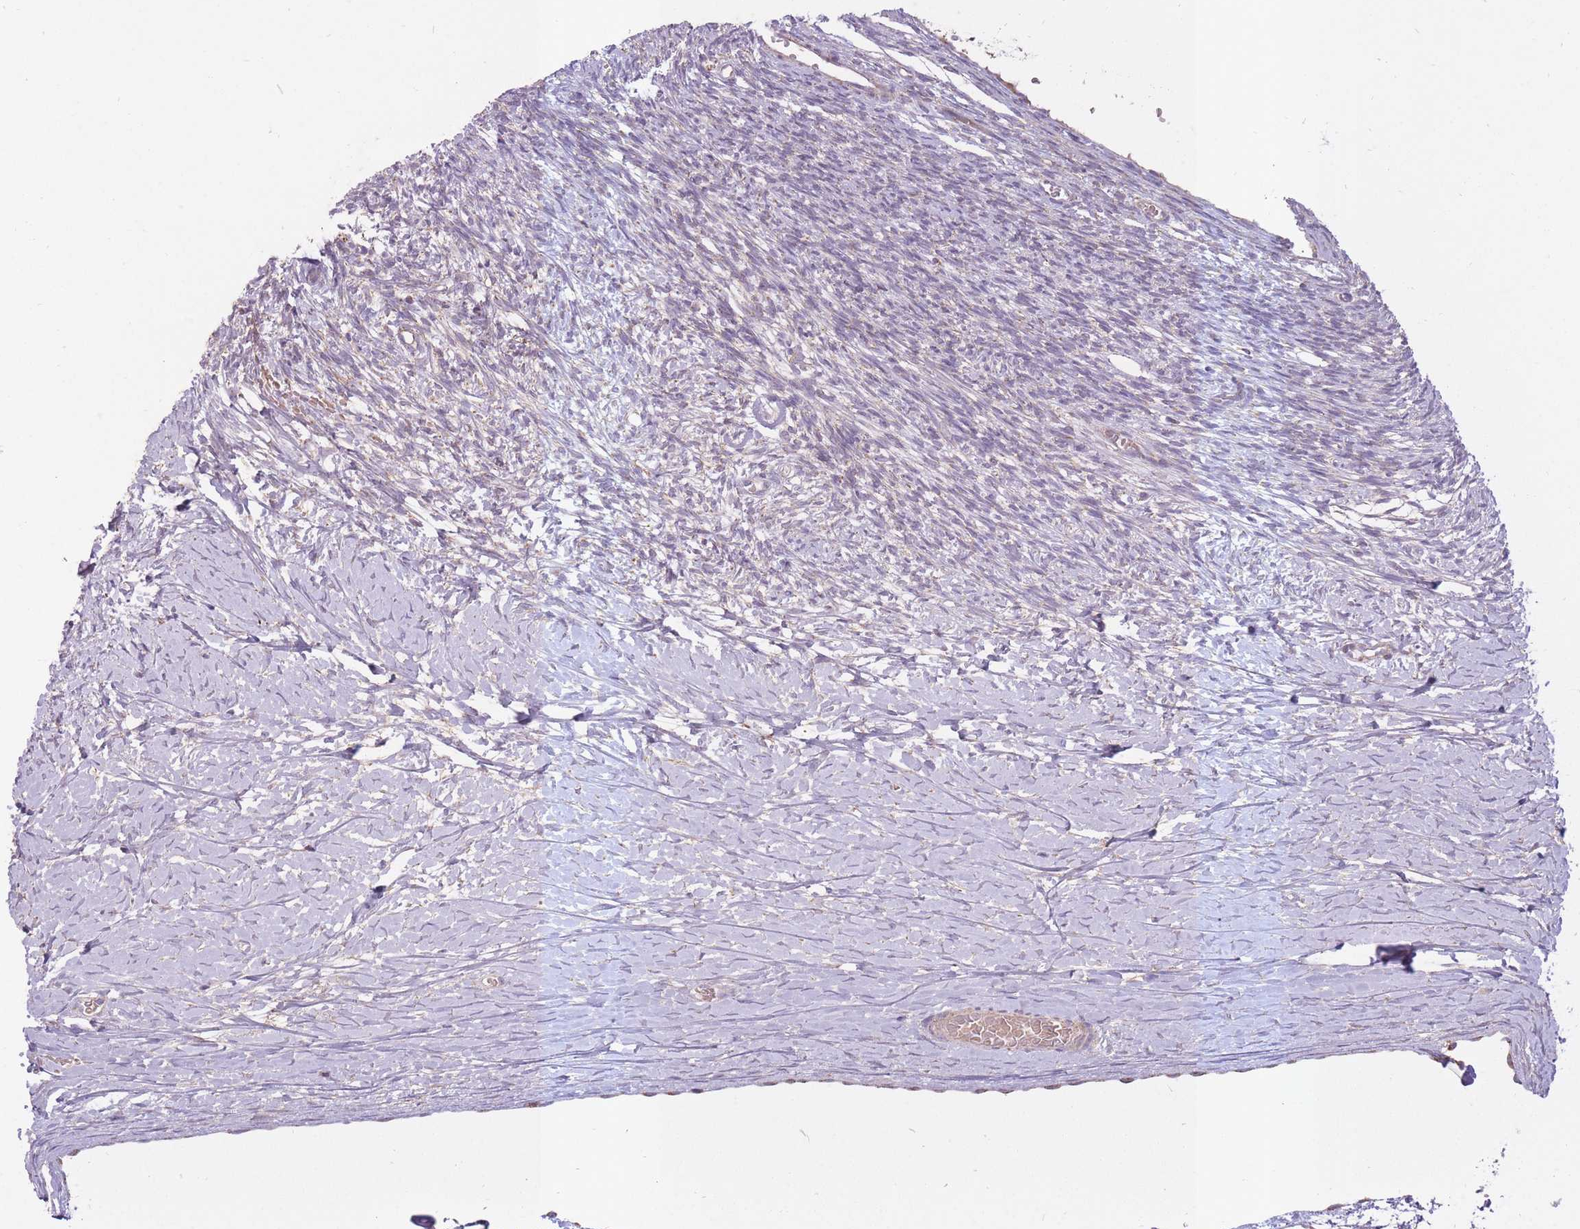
{"staining": {"intensity": "negative", "quantity": "none", "location": "none"}, "tissue": "ovary", "cell_type": "Ovarian stroma cells", "image_type": "normal", "snomed": [{"axis": "morphology", "description": "Normal tissue, NOS"}, {"axis": "topography", "description": "Ovary"}], "caption": "Benign ovary was stained to show a protein in brown. There is no significant positivity in ovarian stroma cells.", "gene": "LIN7C", "patient": {"sex": "female", "age": 39}}